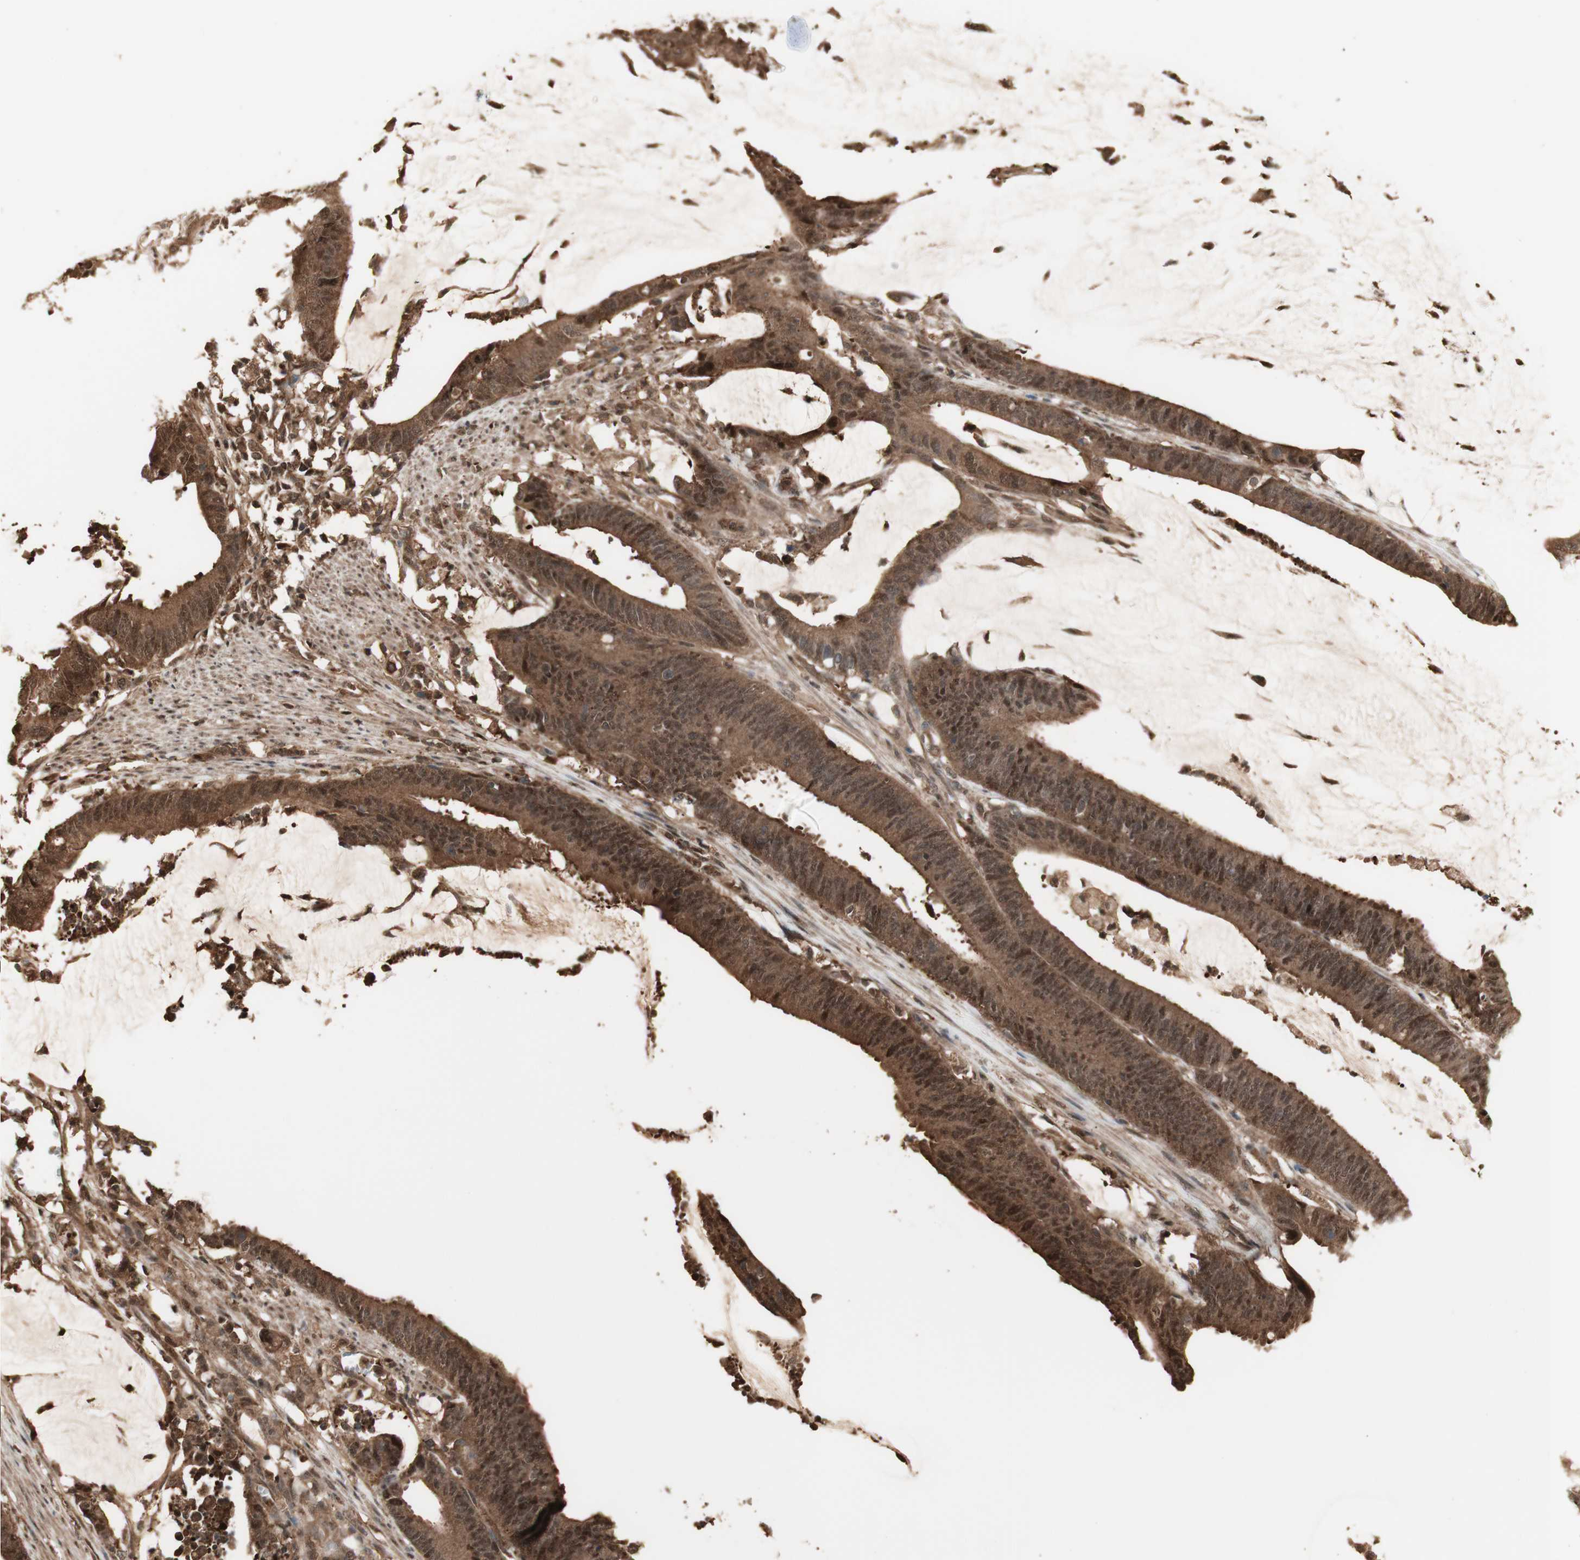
{"staining": {"intensity": "moderate", "quantity": ">75%", "location": "cytoplasmic/membranous,nuclear"}, "tissue": "colorectal cancer", "cell_type": "Tumor cells", "image_type": "cancer", "snomed": [{"axis": "morphology", "description": "Adenocarcinoma, NOS"}, {"axis": "topography", "description": "Rectum"}], "caption": "Moderate cytoplasmic/membranous and nuclear expression for a protein is identified in approximately >75% of tumor cells of colorectal adenocarcinoma using immunohistochemistry.", "gene": "YWHAB", "patient": {"sex": "female", "age": 66}}